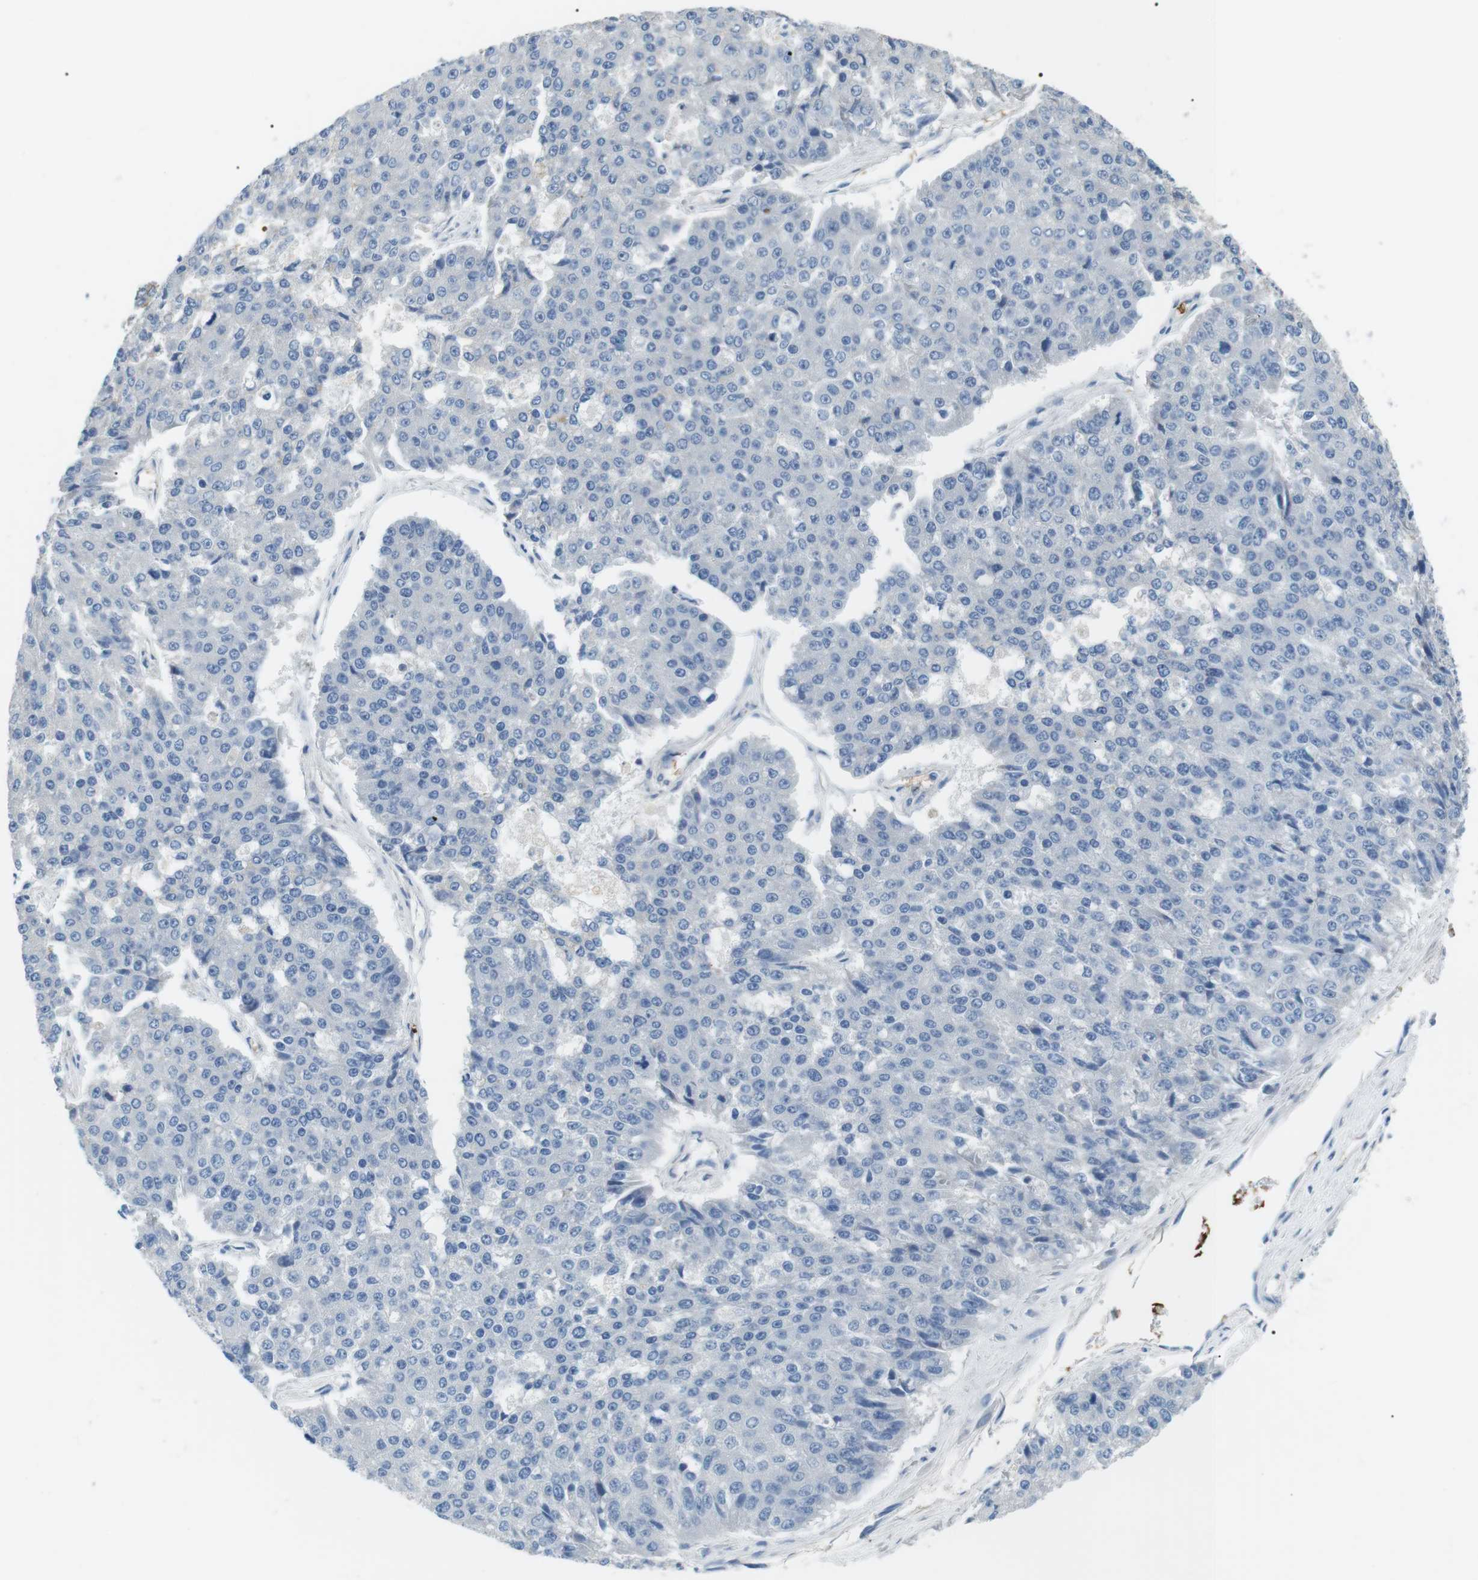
{"staining": {"intensity": "negative", "quantity": "none", "location": "none"}, "tissue": "pancreatic cancer", "cell_type": "Tumor cells", "image_type": "cancer", "snomed": [{"axis": "morphology", "description": "Adenocarcinoma, NOS"}, {"axis": "topography", "description": "Pancreas"}], "caption": "Immunohistochemical staining of pancreatic adenocarcinoma reveals no significant positivity in tumor cells.", "gene": "ADCY10", "patient": {"sex": "male", "age": 50}}